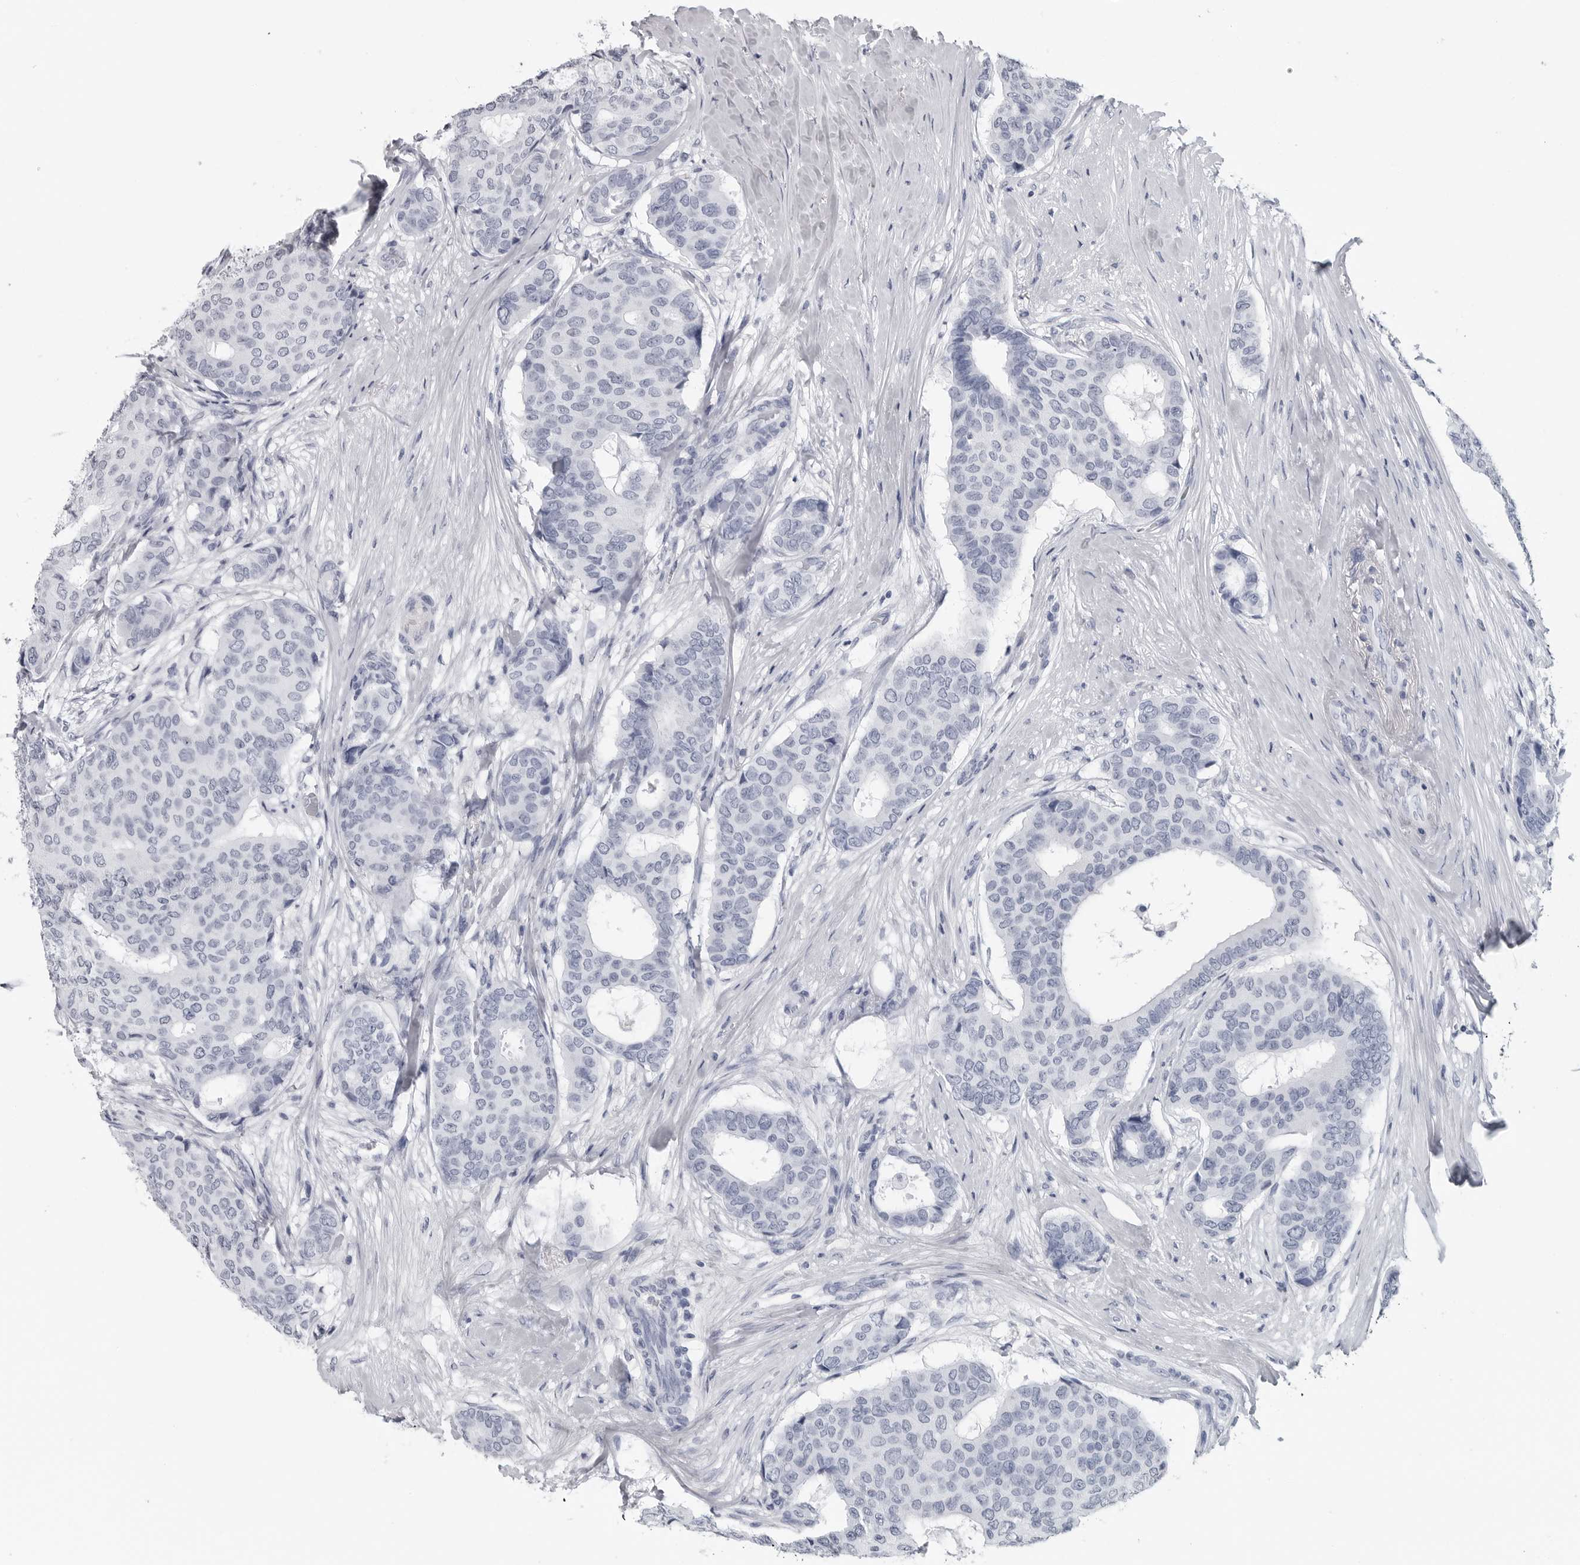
{"staining": {"intensity": "negative", "quantity": "none", "location": "none"}, "tissue": "breast cancer", "cell_type": "Tumor cells", "image_type": "cancer", "snomed": [{"axis": "morphology", "description": "Duct carcinoma"}, {"axis": "topography", "description": "Breast"}], "caption": "Immunohistochemistry histopathology image of neoplastic tissue: breast infiltrating ductal carcinoma stained with DAB reveals no significant protein expression in tumor cells.", "gene": "AMPD1", "patient": {"sex": "female", "age": 75}}